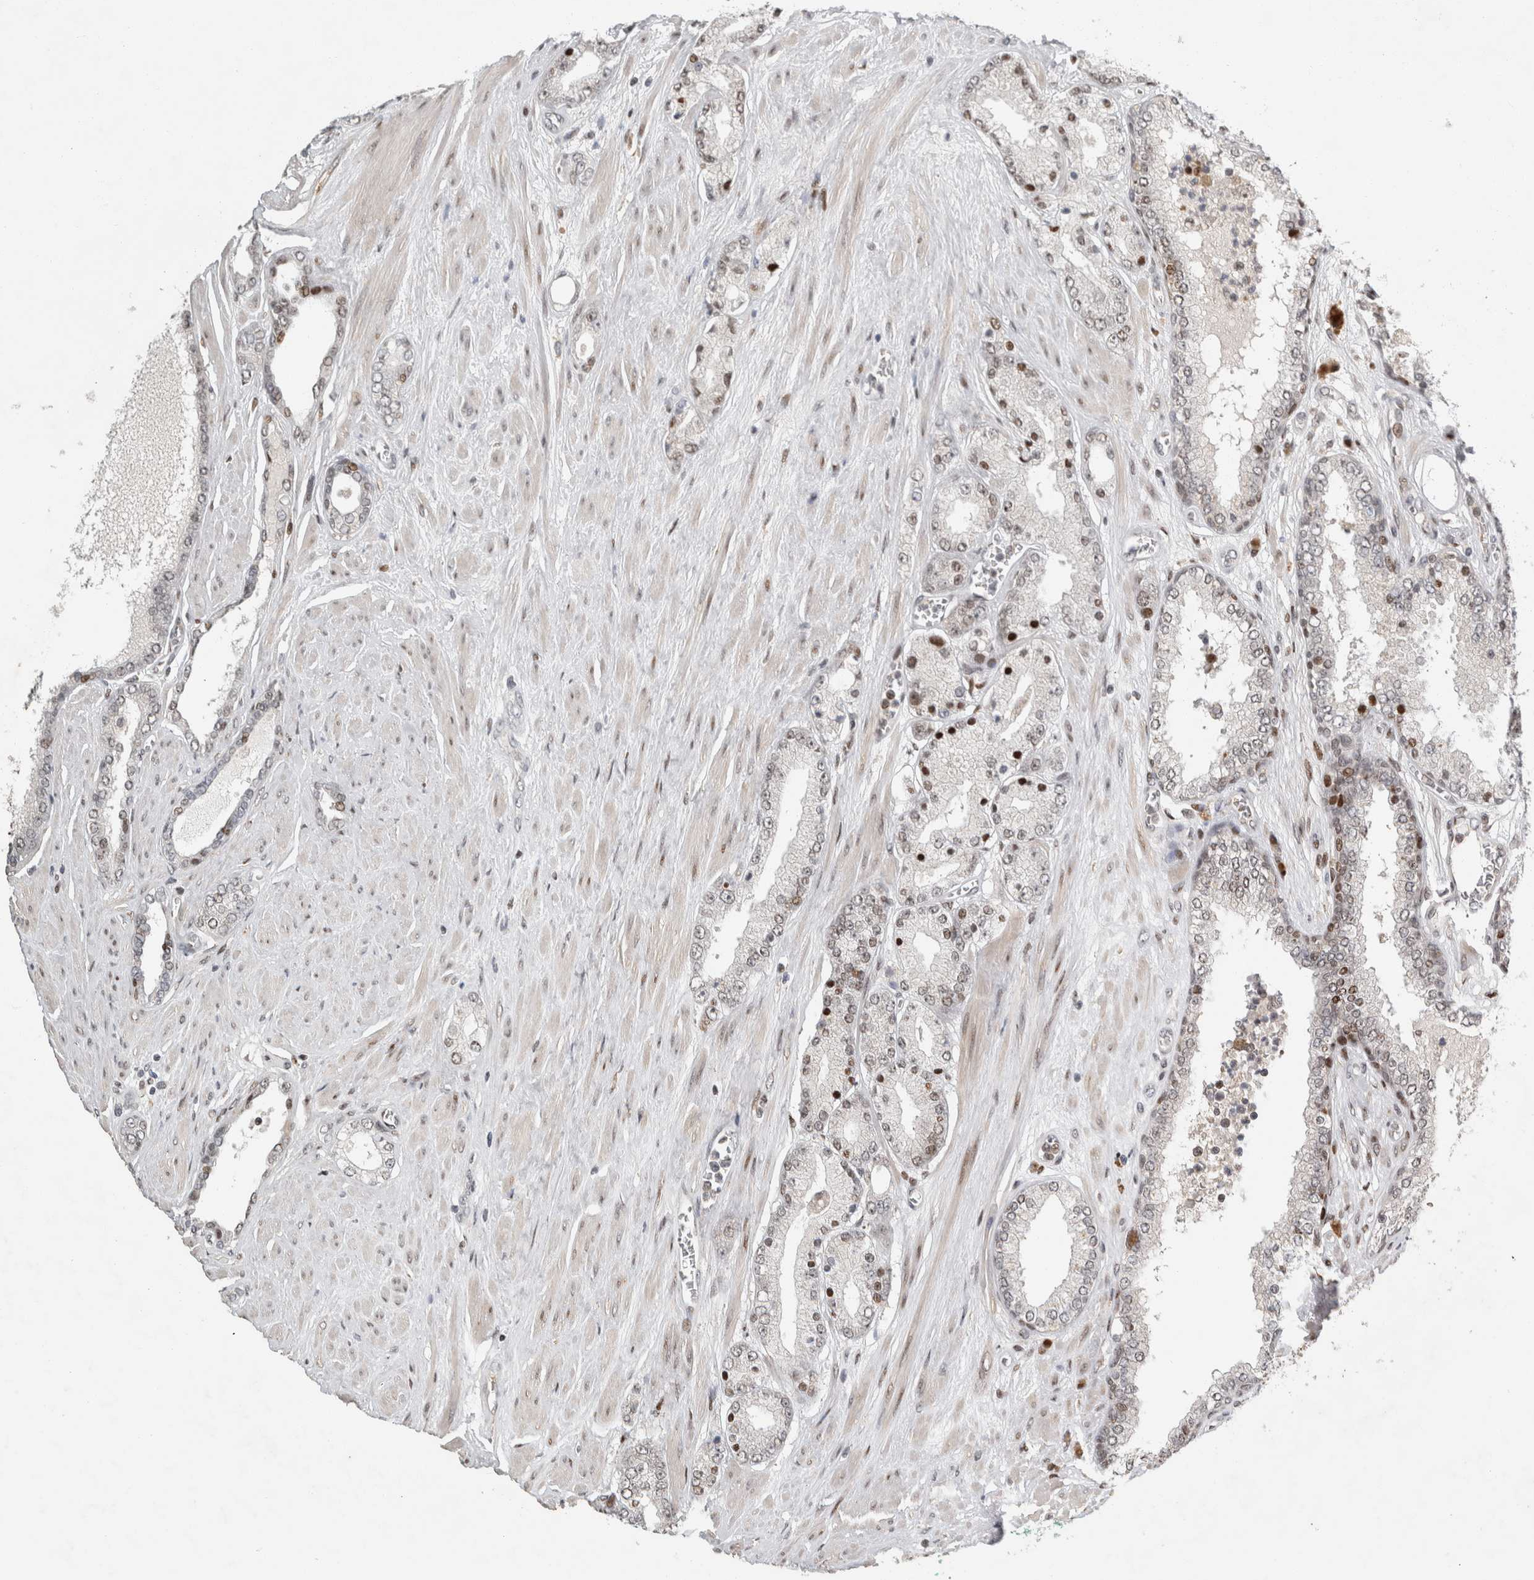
{"staining": {"intensity": "moderate", "quantity": "<25%", "location": "nuclear"}, "tissue": "prostate cancer", "cell_type": "Tumor cells", "image_type": "cancer", "snomed": [{"axis": "morphology", "description": "Adenocarcinoma, Low grade"}, {"axis": "topography", "description": "Prostate"}], "caption": "High-magnification brightfield microscopy of prostate cancer stained with DAB (brown) and counterstained with hematoxylin (blue). tumor cells exhibit moderate nuclear expression is seen in about<25% of cells.", "gene": "C8orf58", "patient": {"sex": "male", "age": 62}}